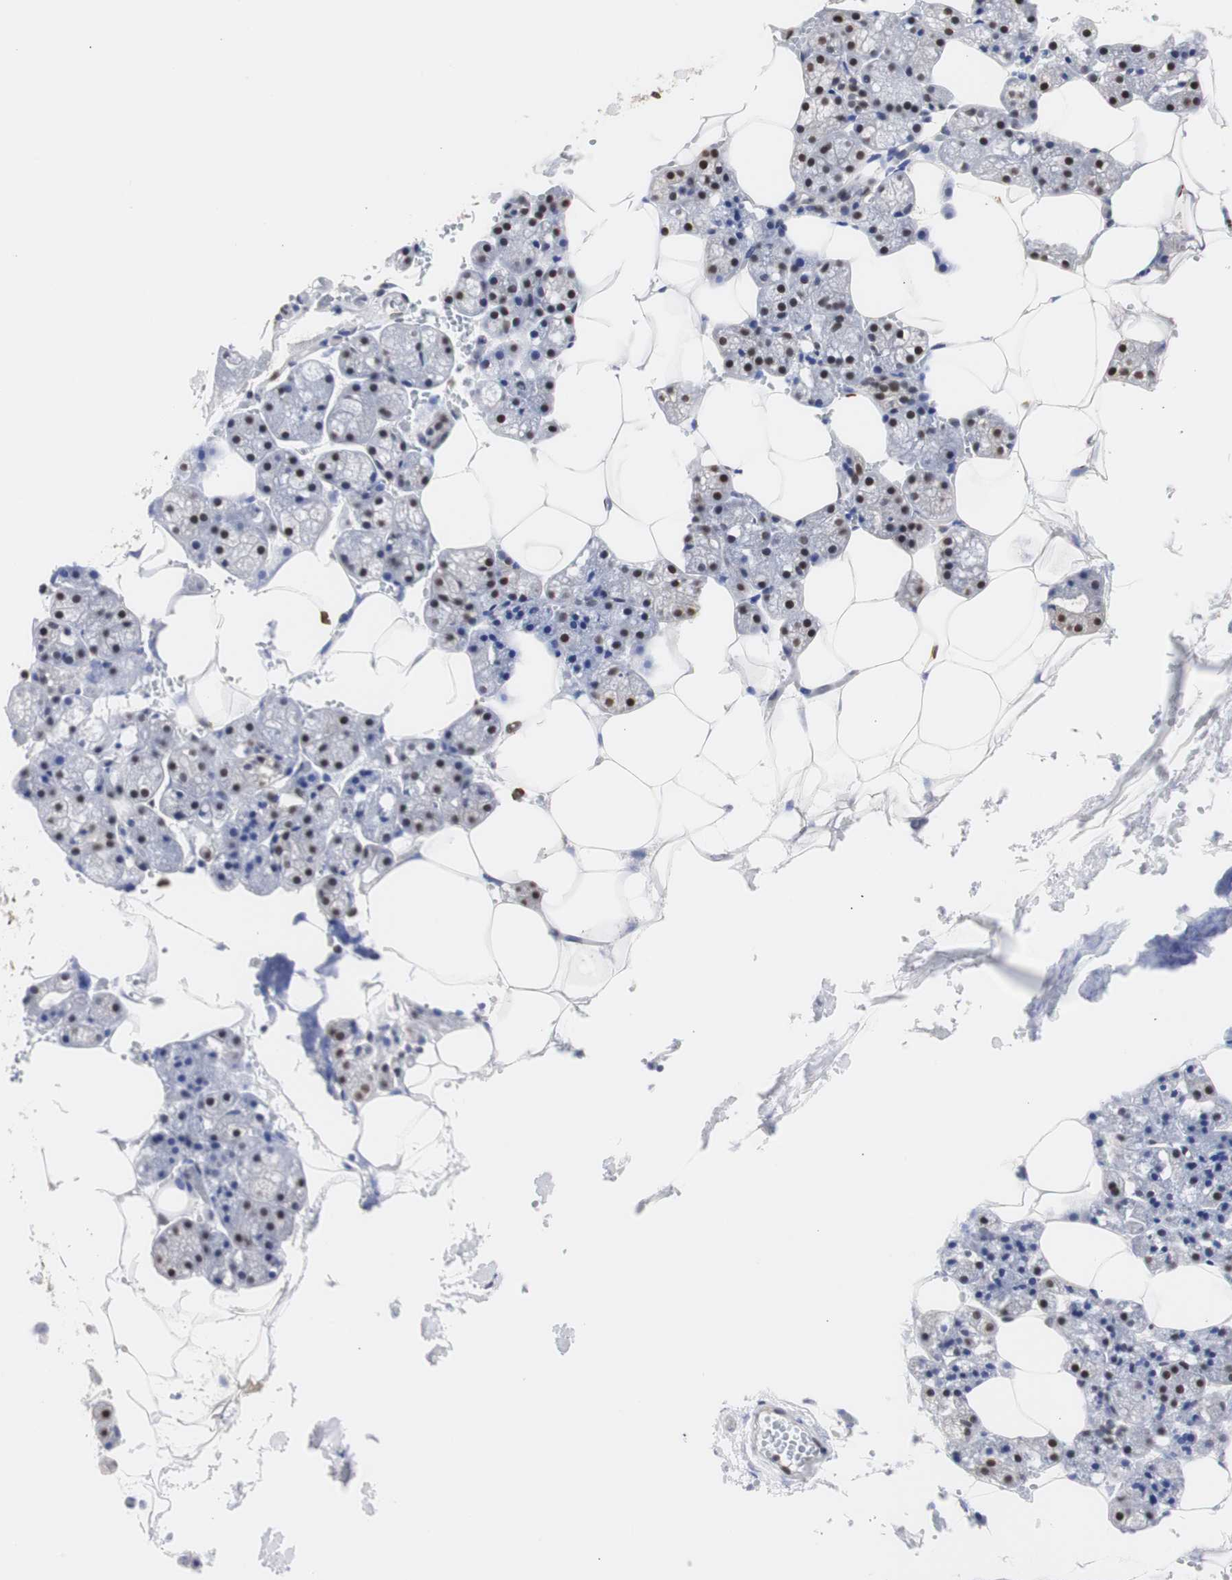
{"staining": {"intensity": "moderate", "quantity": "25%-75%", "location": "nuclear"}, "tissue": "salivary gland", "cell_type": "Glandular cells", "image_type": "normal", "snomed": [{"axis": "morphology", "description": "Normal tissue, NOS"}, {"axis": "topography", "description": "Salivary gland"}], "caption": "An image of human salivary gland stained for a protein demonstrates moderate nuclear brown staining in glandular cells. The protein is stained brown, and the nuclei are stained in blue (DAB (3,3'-diaminobenzidine) IHC with brightfield microscopy, high magnification).", "gene": "ZFC3H1", "patient": {"sex": "male", "age": 62}}